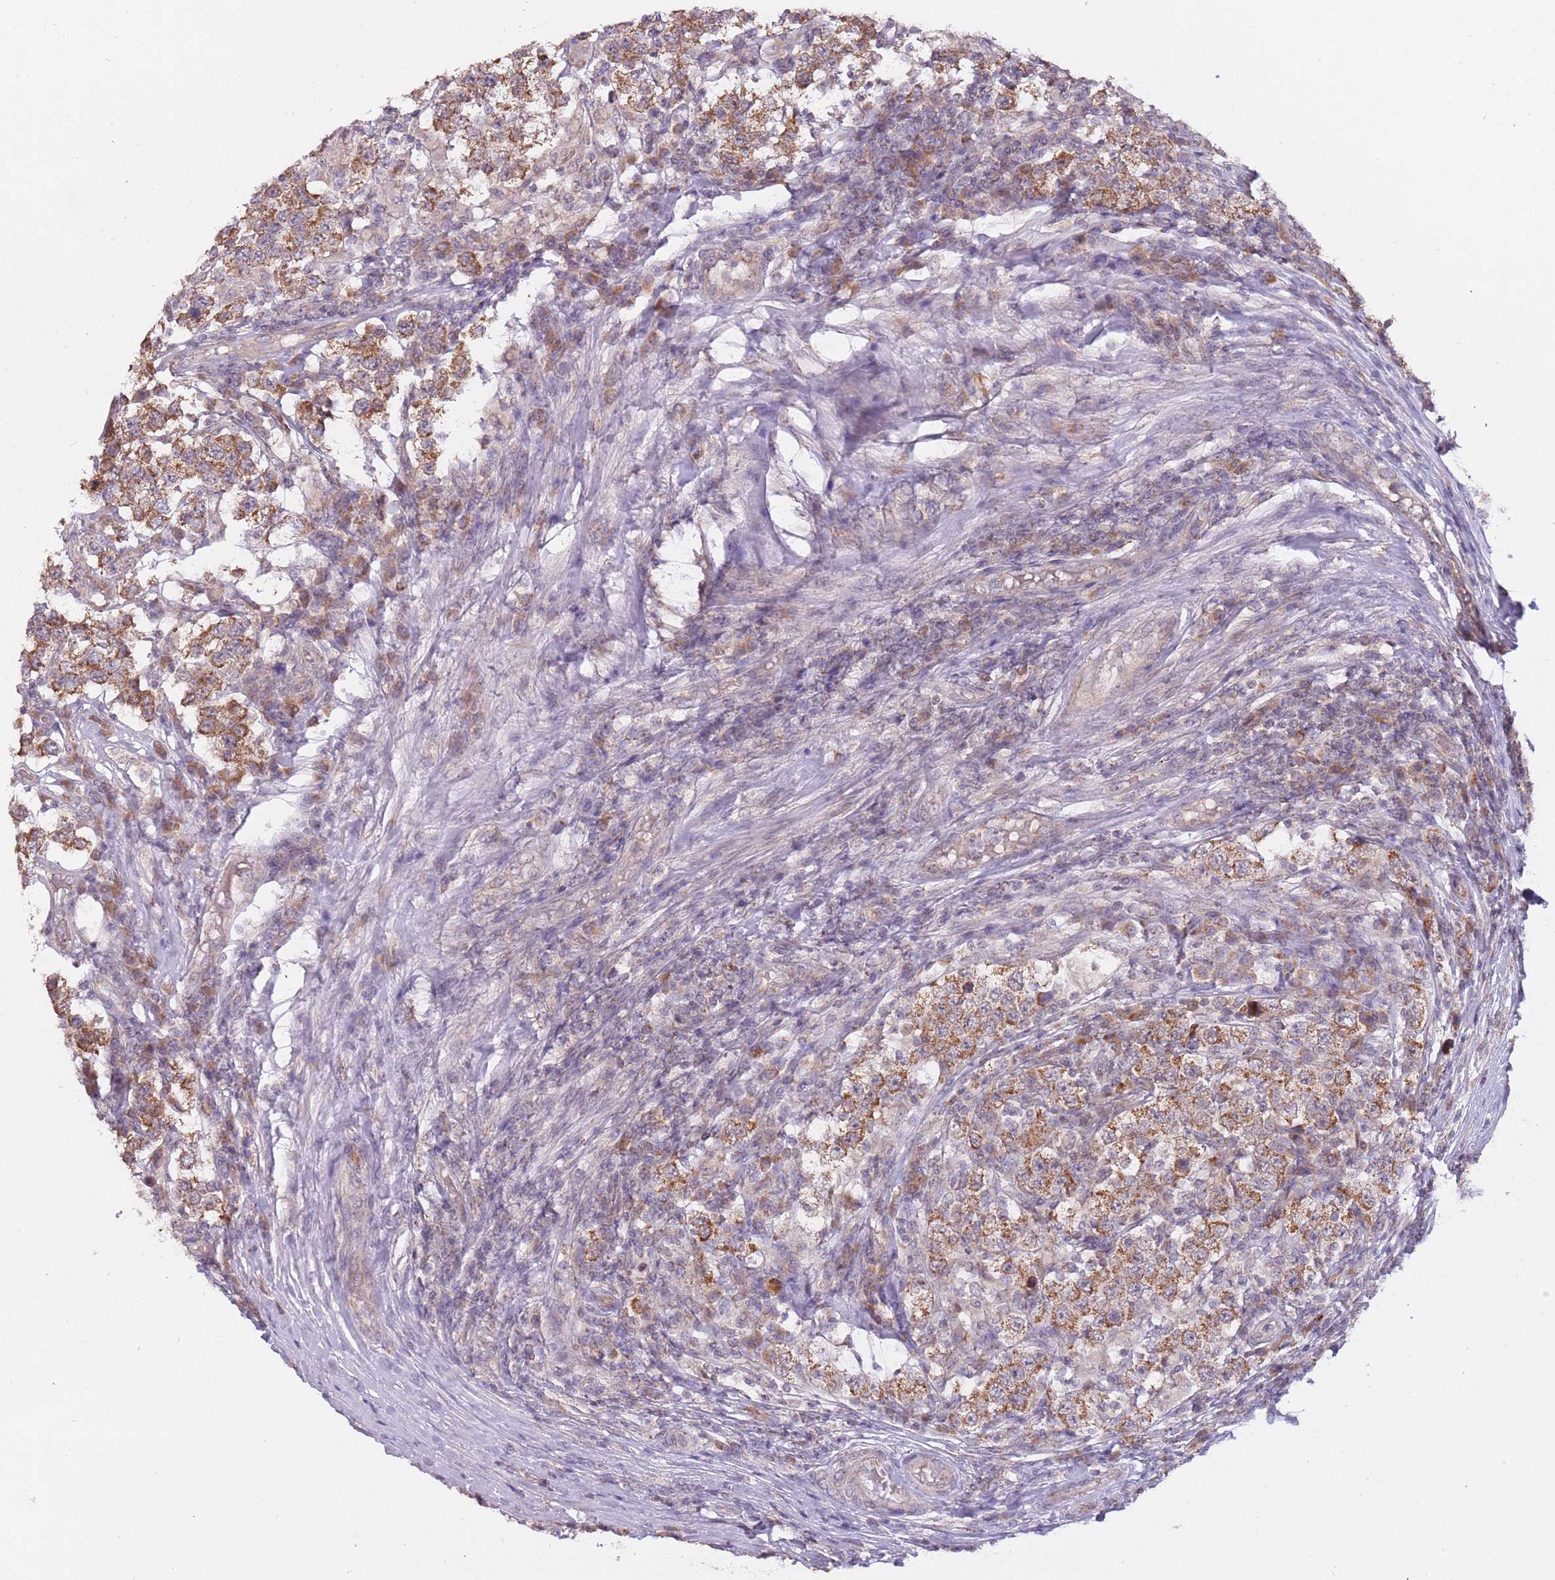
{"staining": {"intensity": "moderate", "quantity": ">75%", "location": "cytoplasmic/membranous"}, "tissue": "testis cancer", "cell_type": "Tumor cells", "image_type": "cancer", "snomed": [{"axis": "morphology", "description": "Seminoma, NOS"}, {"axis": "morphology", "description": "Carcinoma, Embryonal, NOS"}, {"axis": "topography", "description": "Testis"}], "caption": "This is a photomicrograph of IHC staining of testis embryonal carcinoma, which shows moderate staining in the cytoplasmic/membranous of tumor cells.", "gene": "RNF181", "patient": {"sex": "male", "age": 41}}